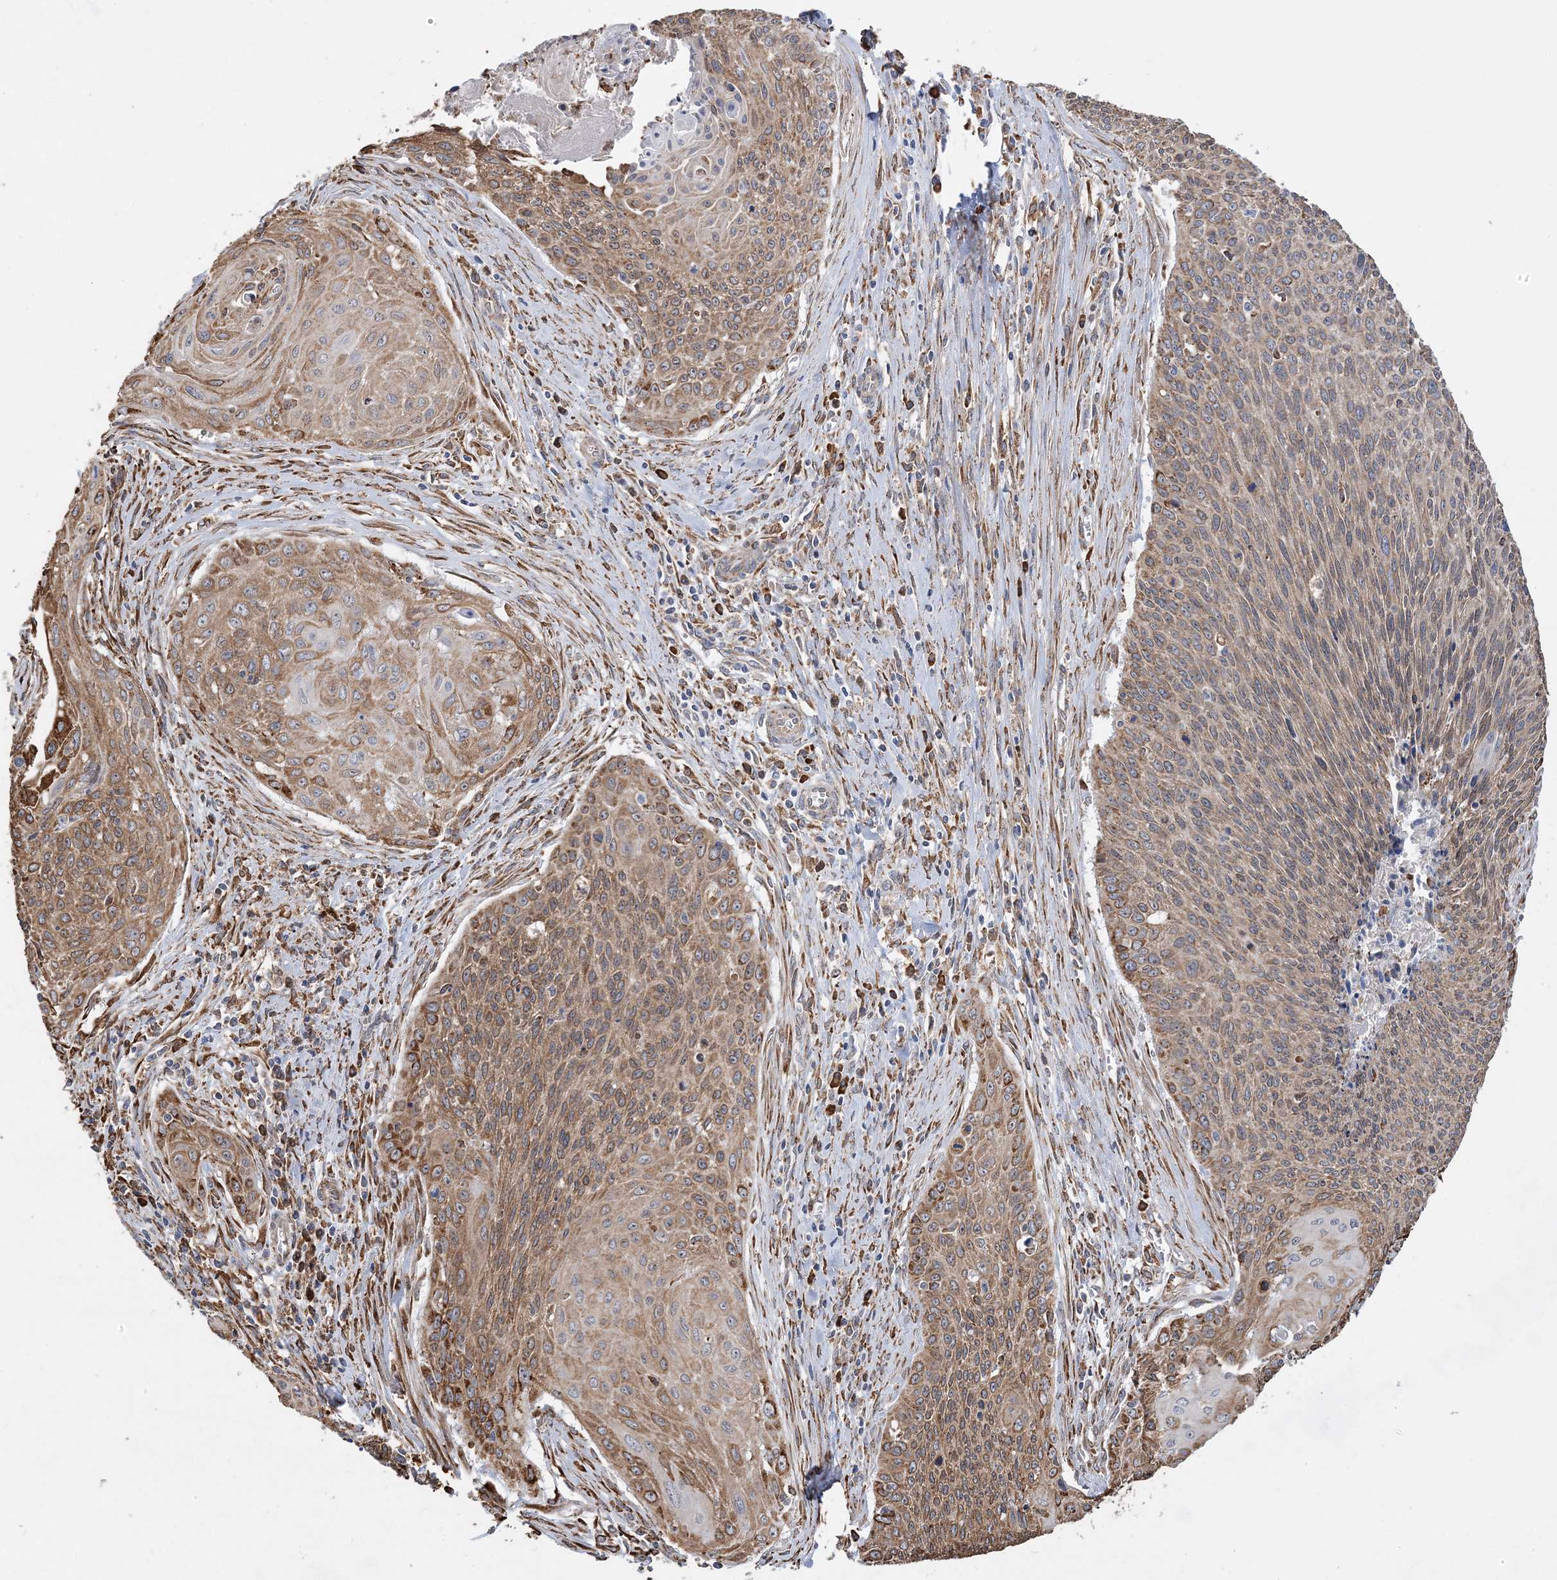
{"staining": {"intensity": "moderate", "quantity": ">75%", "location": "cytoplasmic/membranous"}, "tissue": "cervical cancer", "cell_type": "Tumor cells", "image_type": "cancer", "snomed": [{"axis": "morphology", "description": "Squamous cell carcinoma, NOS"}, {"axis": "topography", "description": "Cervix"}], "caption": "This micrograph exhibits immunohistochemistry (IHC) staining of human cervical squamous cell carcinoma, with medium moderate cytoplasmic/membranous positivity in about >75% of tumor cells.", "gene": "WDR12", "patient": {"sex": "female", "age": 55}}